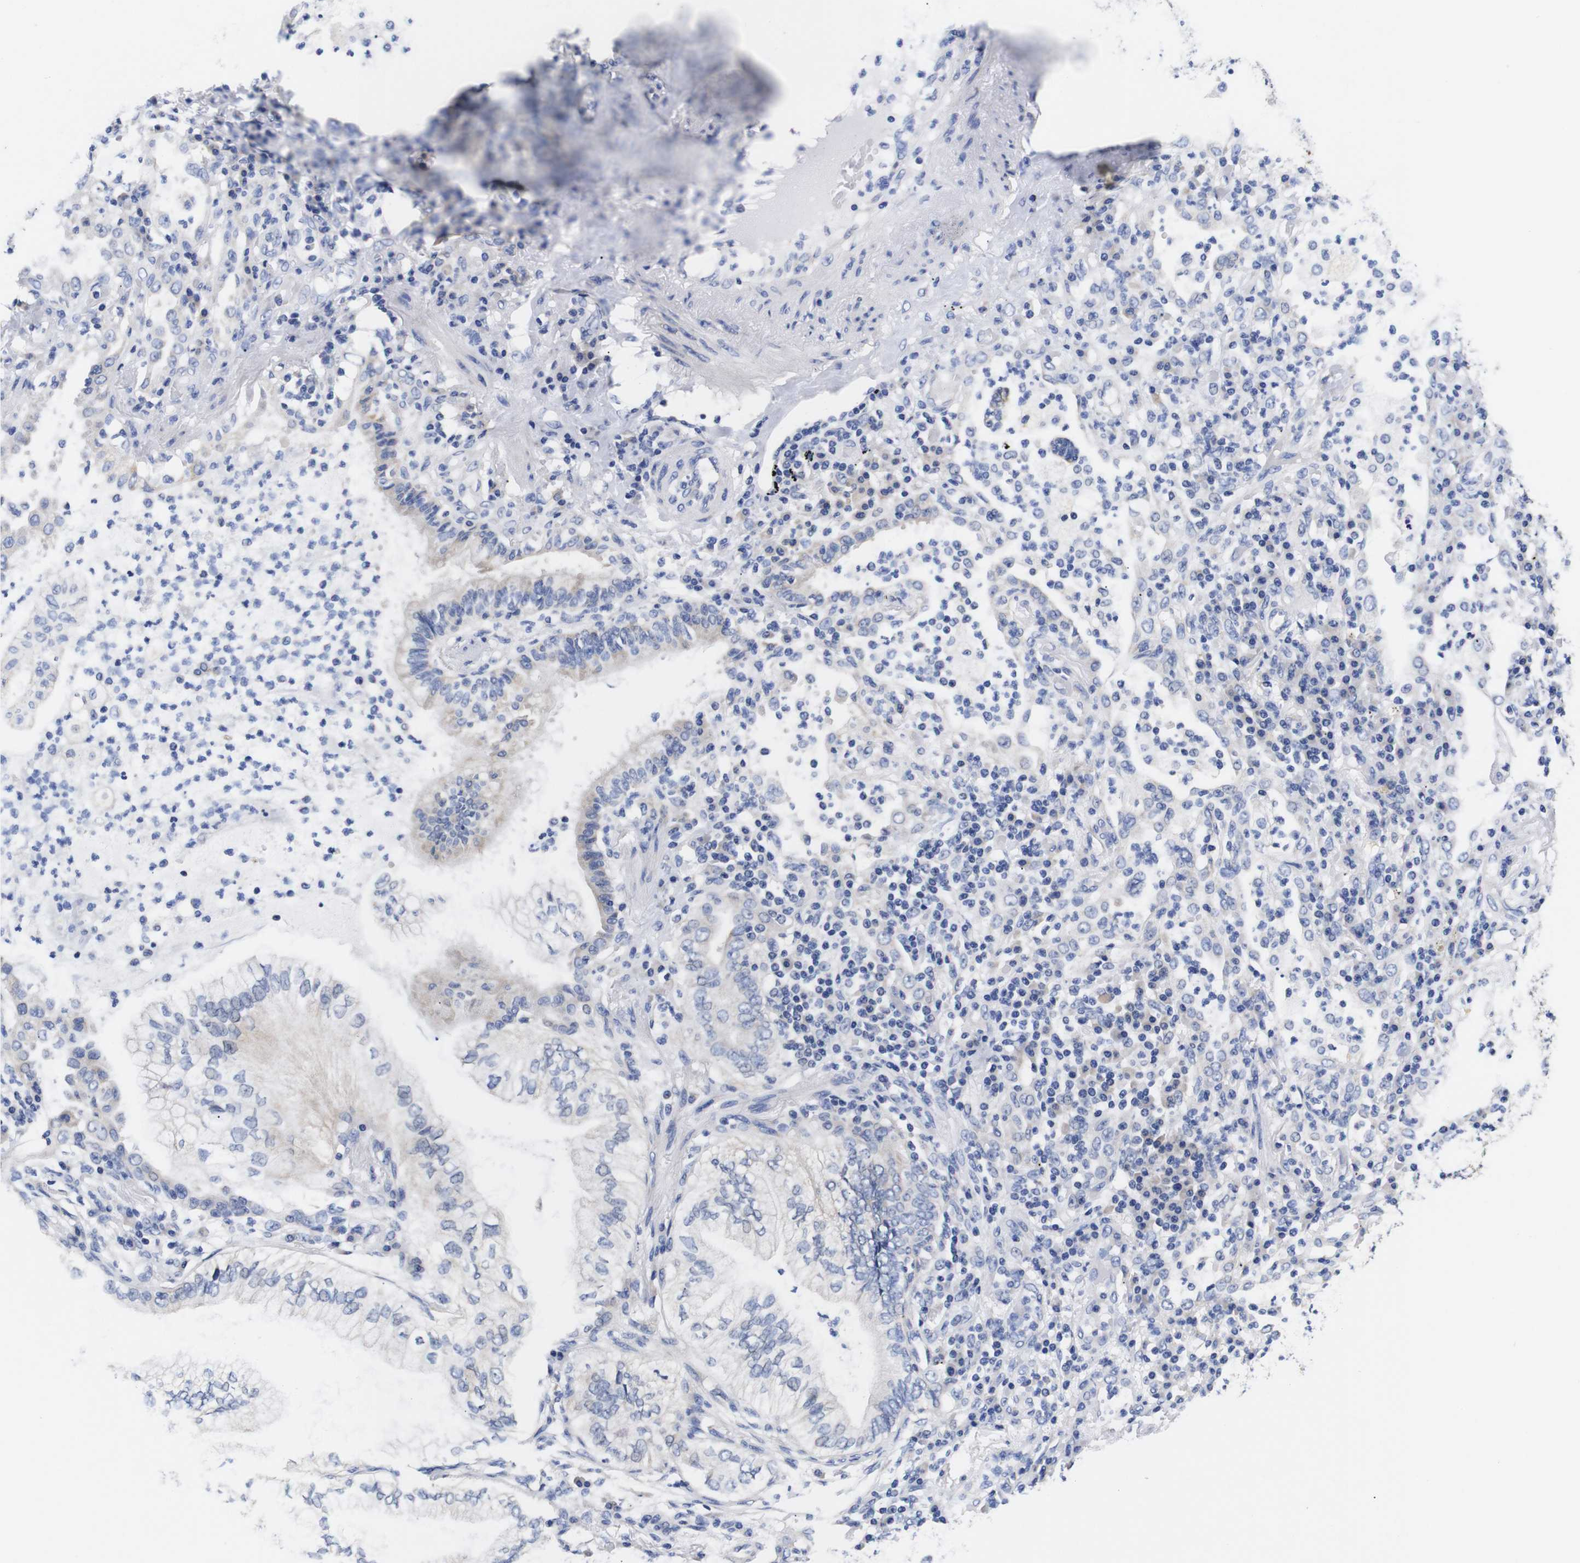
{"staining": {"intensity": "negative", "quantity": "none", "location": "none"}, "tissue": "lung cancer", "cell_type": "Tumor cells", "image_type": "cancer", "snomed": [{"axis": "morphology", "description": "Normal tissue, NOS"}, {"axis": "morphology", "description": "Adenocarcinoma, NOS"}, {"axis": "topography", "description": "Bronchus"}, {"axis": "topography", "description": "Lung"}], "caption": "The immunohistochemistry (IHC) histopathology image has no significant positivity in tumor cells of lung cancer tissue. (DAB immunohistochemistry (IHC) with hematoxylin counter stain).", "gene": "OPN3", "patient": {"sex": "female", "age": 70}}